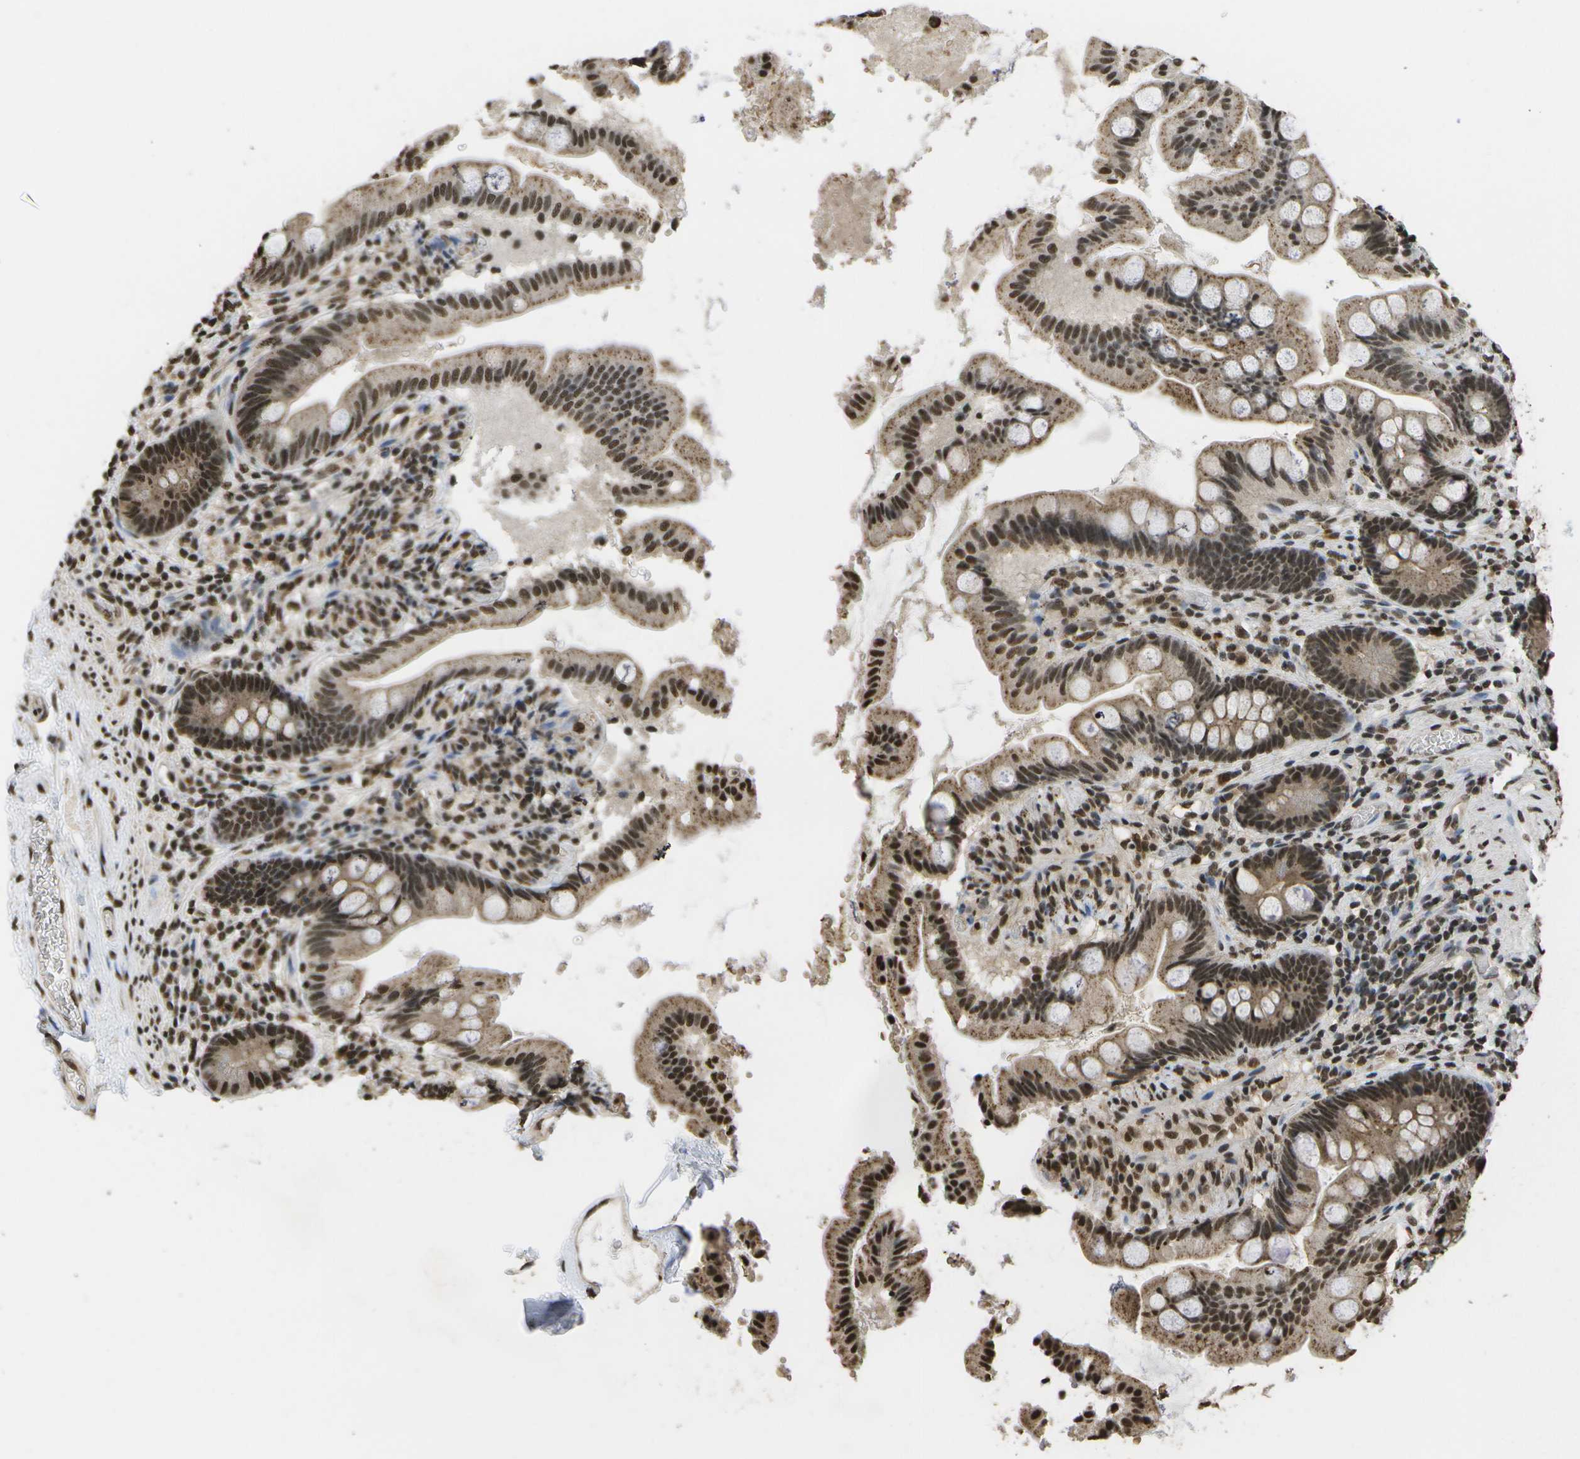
{"staining": {"intensity": "moderate", "quantity": ">75%", "location": "cytoplasmic/membranous,nuclear"}, "tissue": "small intestine", "cell_type": "Glandular cells", "image_type": "normal", "snomed": [{"axis": "morphology", "description": "Normal tissue, NOS"}, {"axis": "topography", "description": "Small intestine"}], "caption": "The immunohistochemical stain highlights moderate cytoplasmic/membranous,nuclear expression in glandular cells of normal small intestine. Using DAB (brown) and hematoxylin (blue) stains, captured at high magnification using brightfield microscopy.", "gene": "SPEN", "patient": {"sex": "female", "age": 56}}